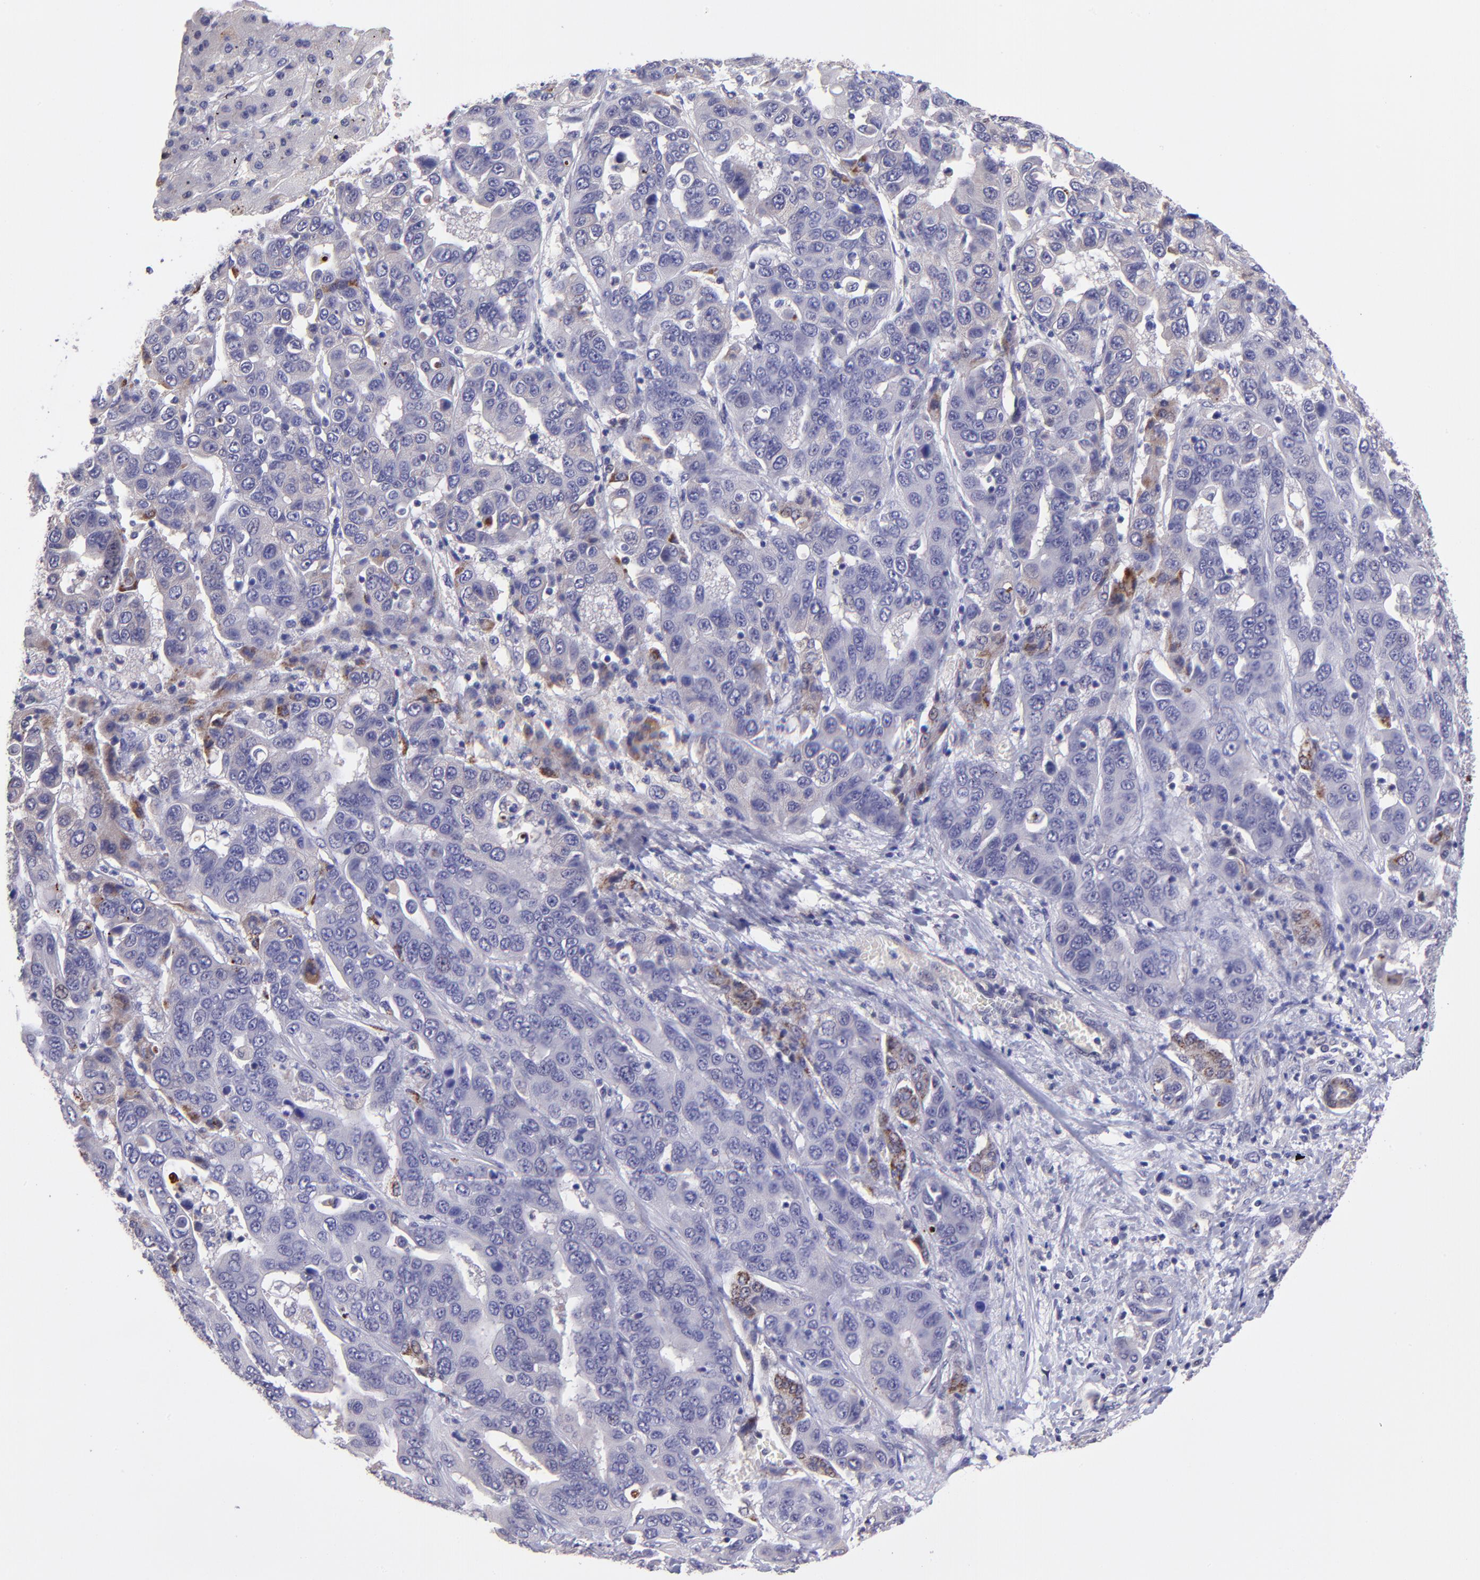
{"staining": {"intensity": "negative", "quantity": "none", "location": "none"}, "tissue": "liver cancer", "cell_type": "Tumor cells", "image_type": "cancer", "snomed": [{"axis": "morphology", "description": "Cholangiocarcinoma"}, {"axis": "topography", "description": "Liver"}], "caption": "An immunohistochemistry photomicrograph of liver cancer is shown. There is no staining in tumor cells of liver cancer.", "gene": "NSF", "patient": {"sex": "female", "age": 52}}